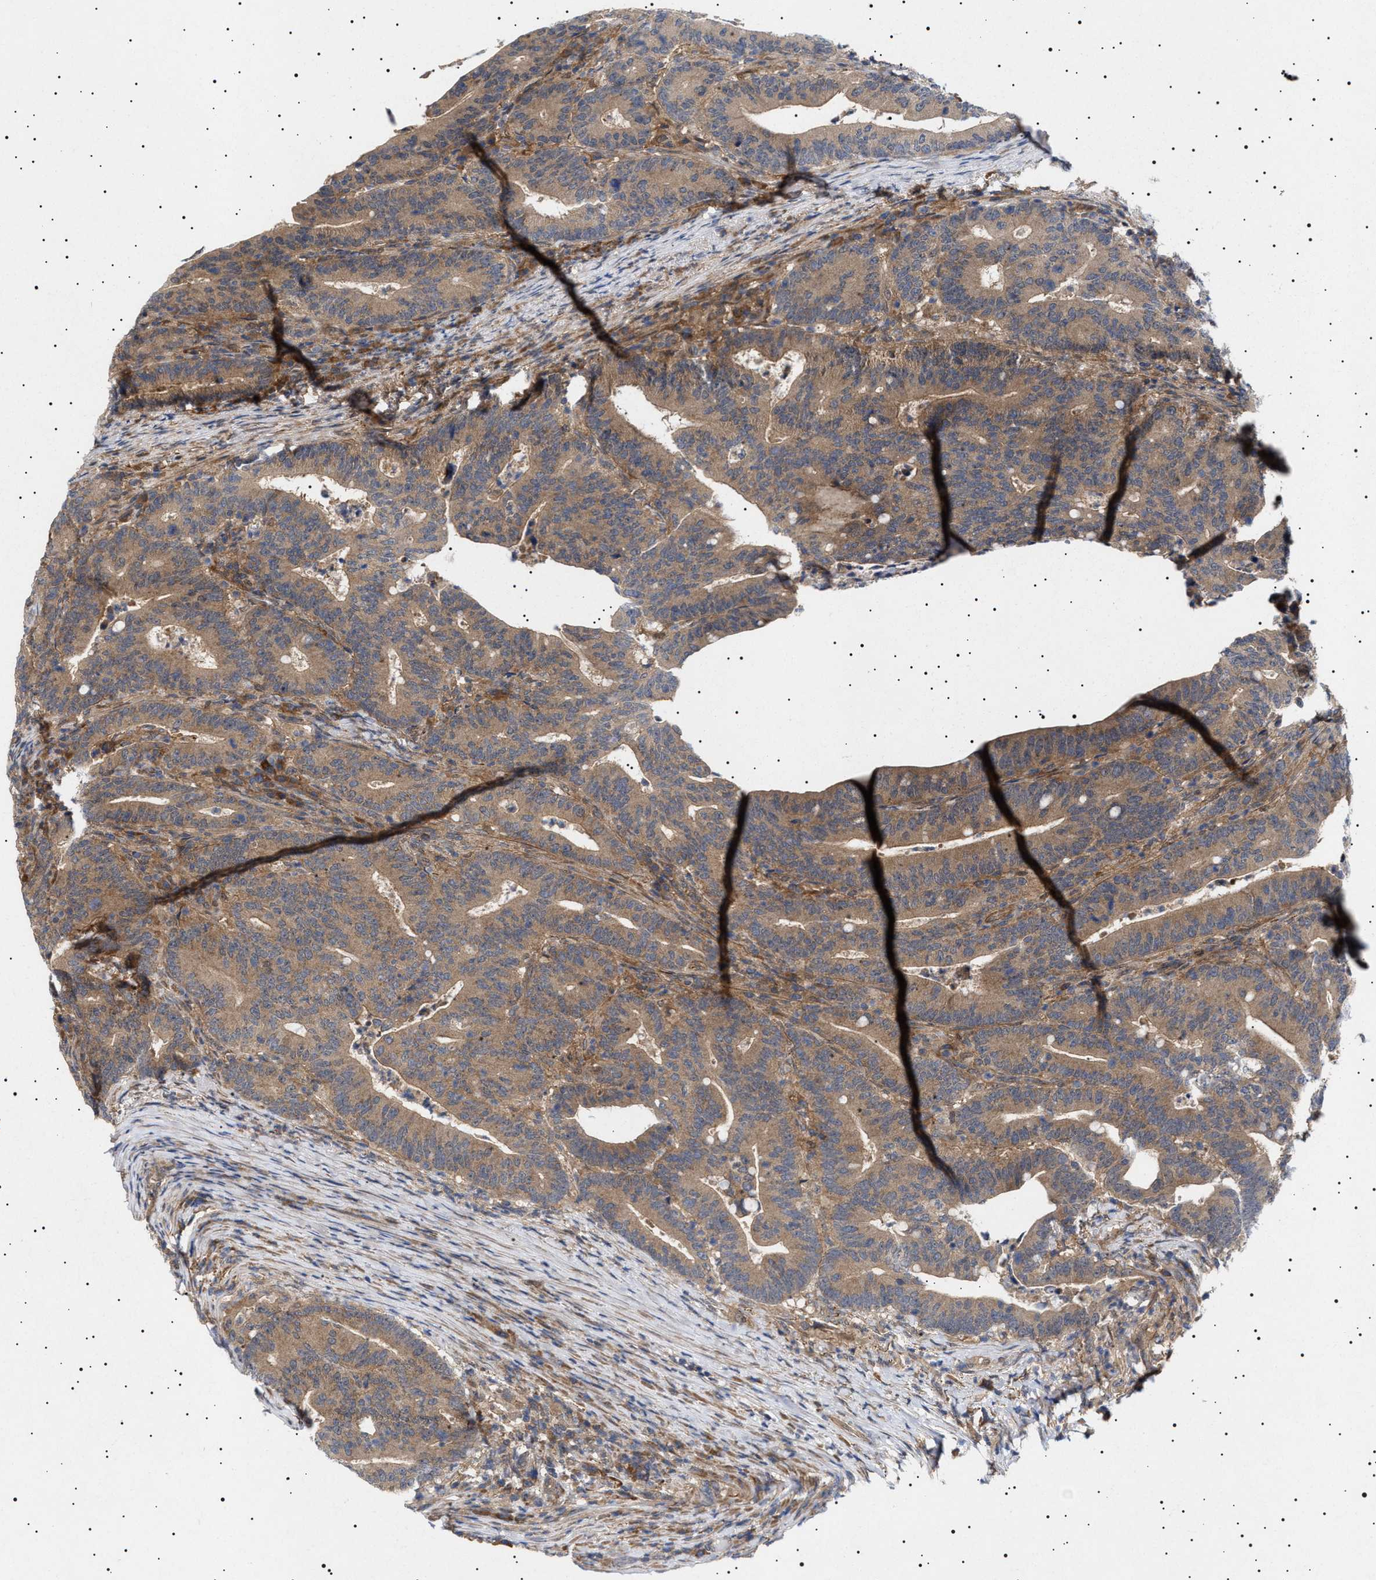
{"staining": {"intensity": "moderate", "quantity": ">75%", "location": "cytoplasmic/membranous"}, "tissue": "colorectal cancer", "cell_type": "Tumor cells", "image_type": "cancer", "snomed": [{"axis": "morphology", "description": "Adenocarcinoma, NOS"}, {"axis": "topography", "description": "Colon"}], "caption": "Immunohistochemistry of colorectal cancer (adenocarcinoma) exhibits medium levels of moderate cytoplasmic/membranous positivity in about >75% of tumor cells. (DAB (3,3'-diaminobenzidine) IHC, brown staining for protein, blue staining for nuclei).", "gene": "NPLOC4", "patient": {"sex": "female", "age": 66}}